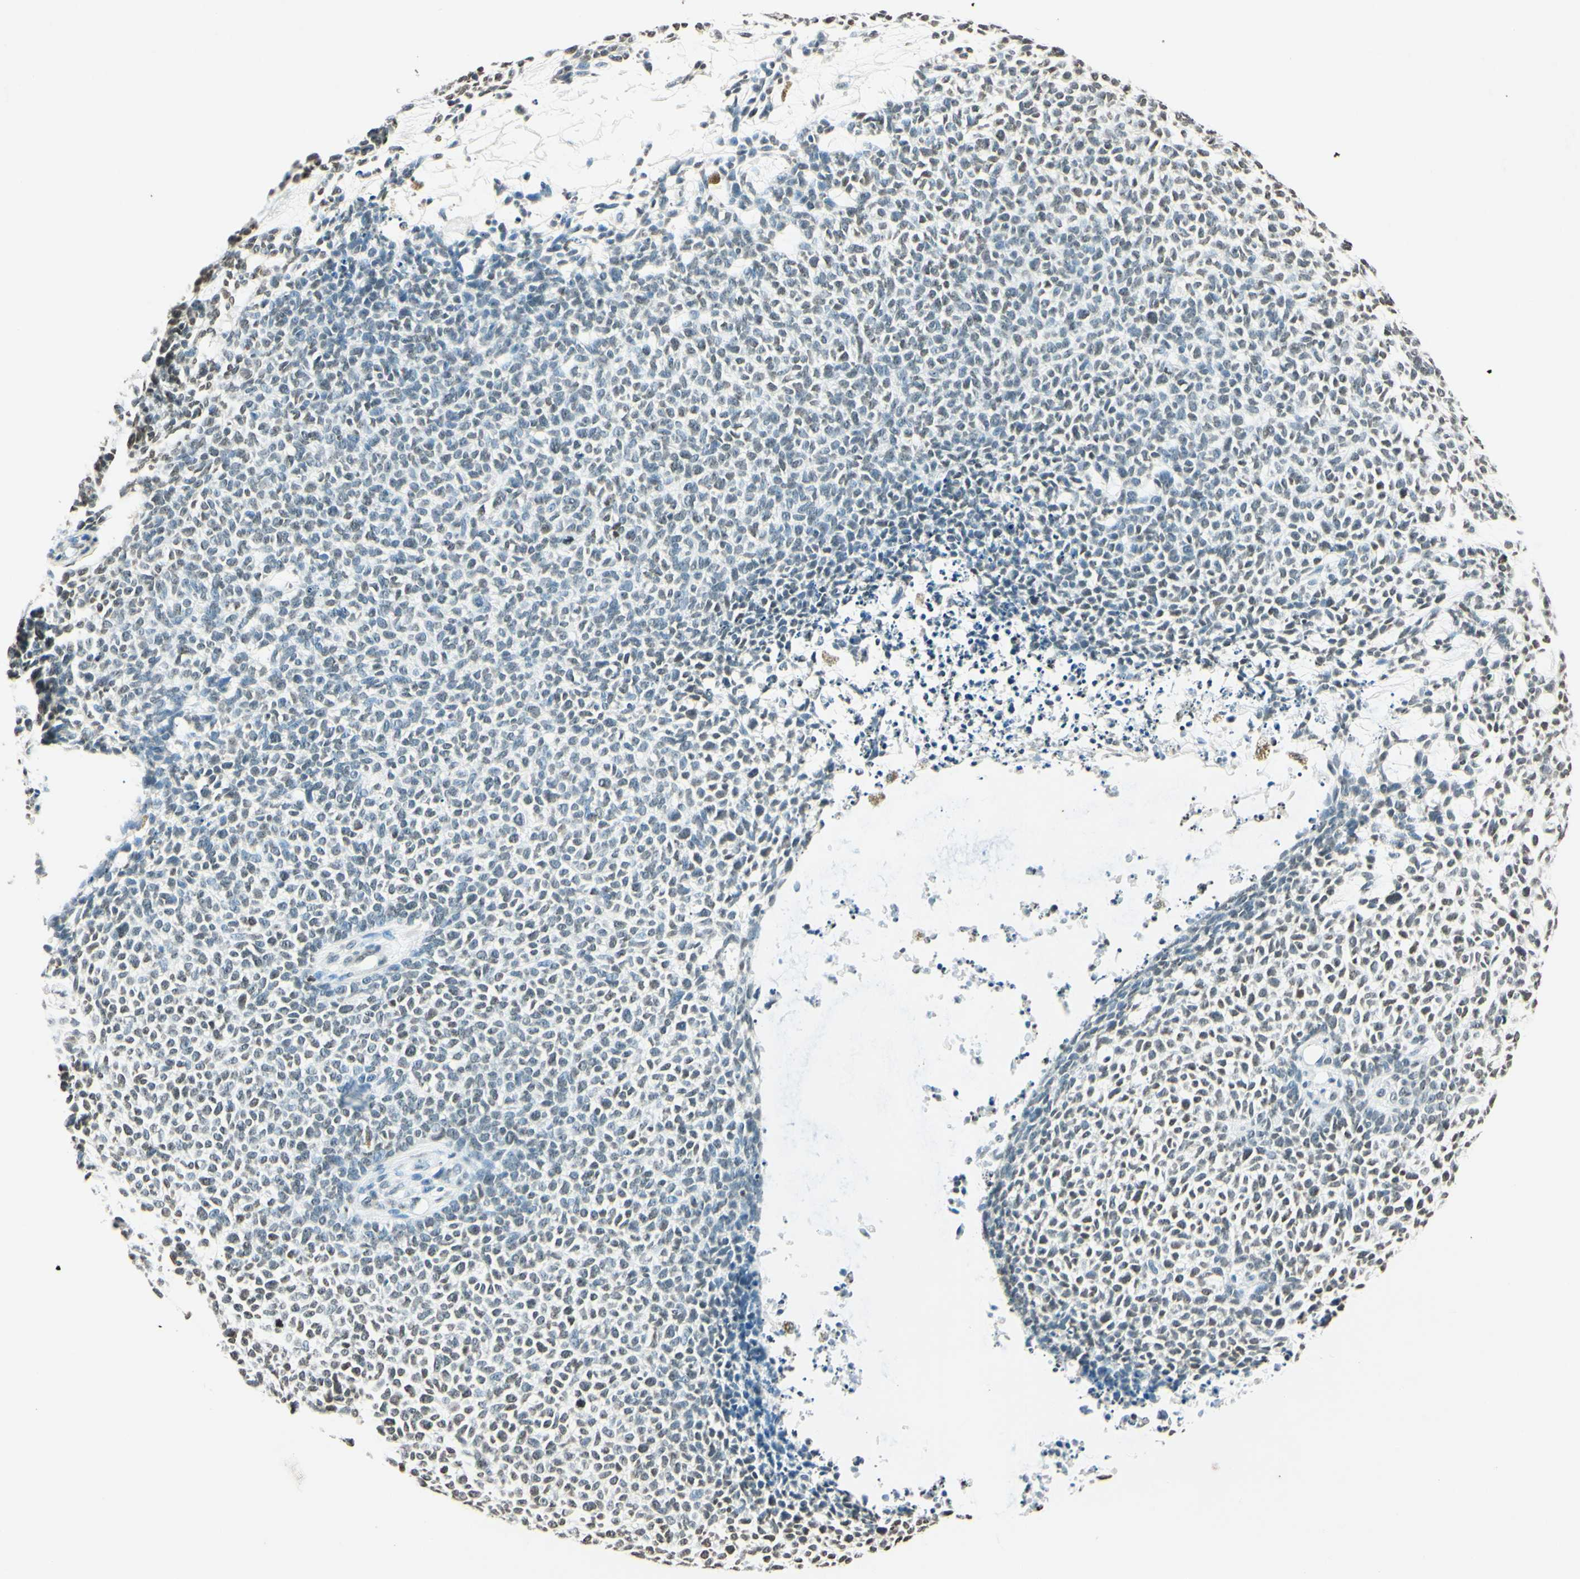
{"staining": {"intensity": "weak", "quantity": "<25%", "location": "nuclear"}, "tissue": "skin cancer", "cell_type": "Tumor cells", "image_type": "cancer", "snomed": [{"axis": "morphology", "description": "Basal cell carcinoma"}, {"axis": "topography", "description": "Skin"}], "caption": "Immunohistochemistry (IHC) histopathology image of human basal cell carcinoma (skin) stained for a protein (brown), which exhibits no staining in tumor cells. (Brightfield microscopy of DAB (3,3'-diaminobenzidine) immunohistochemistry at high magnification).", "gene": "MSH2", "patient": {"sex": "female", "age": 84}}